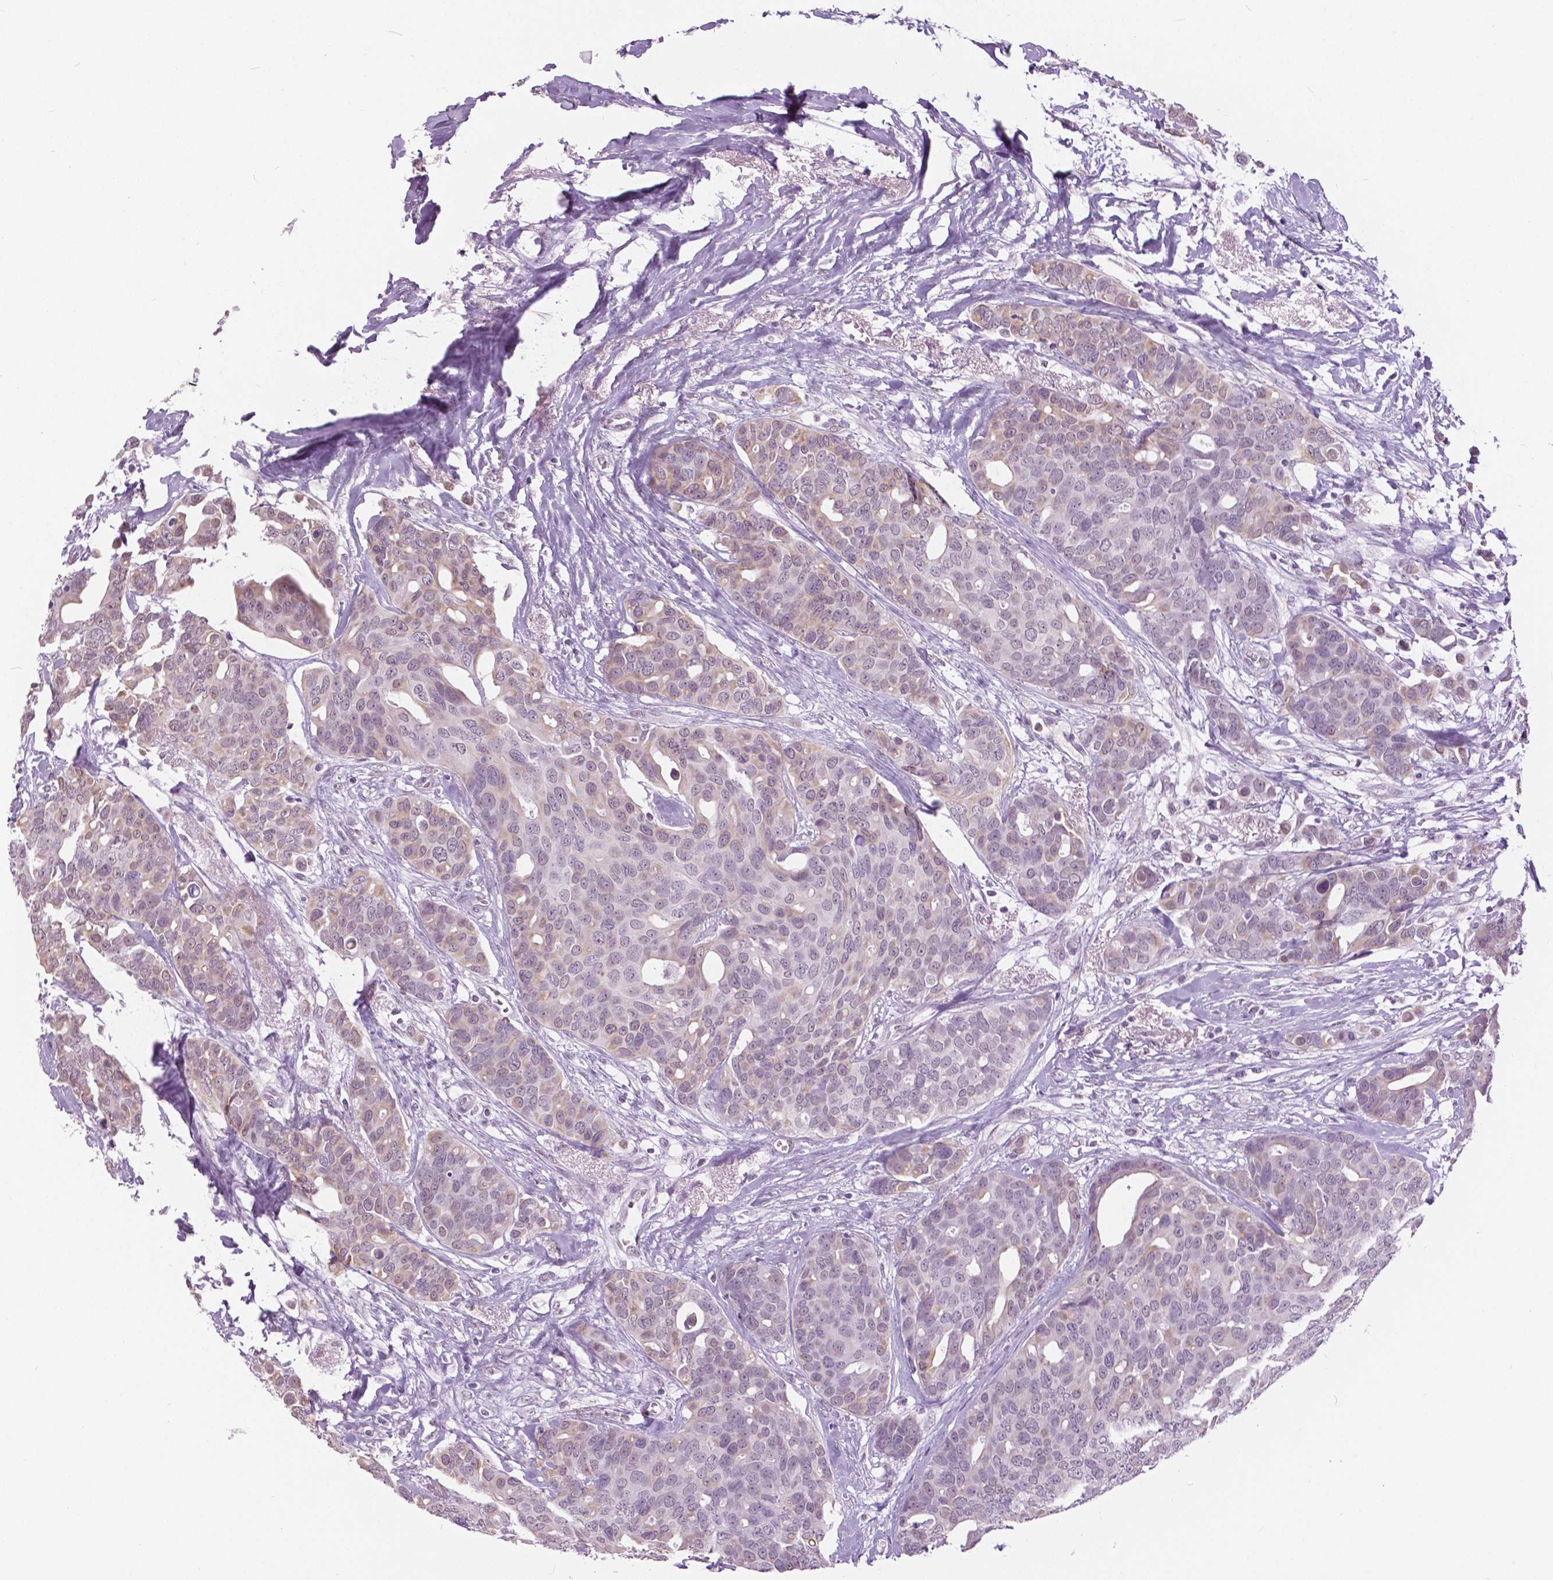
{"staining": {"intensity": "weak", "quantity": "<25%", "location": "cytoplasmic/membranous"}, "tissue": "breast cancer", "cell_type": "Tumor cells", "image_type": "cancer", "snomed": [{"axis": "morphology", "description": "Duct carcinoma"}, {"axis": "topography", "description": "Breast"}], "caption": "Tumor cells are negative for brown protein staining in breast cancer (infiltrating ductal carcinoma). (Stains: DAB immunohistochemistry (IHC) with hematoxylin counter stain, Microscopy: brightfield microscopy at high magnification).", "gene": "MYOM1", "patient": {"sex": "female", "age": 54}}